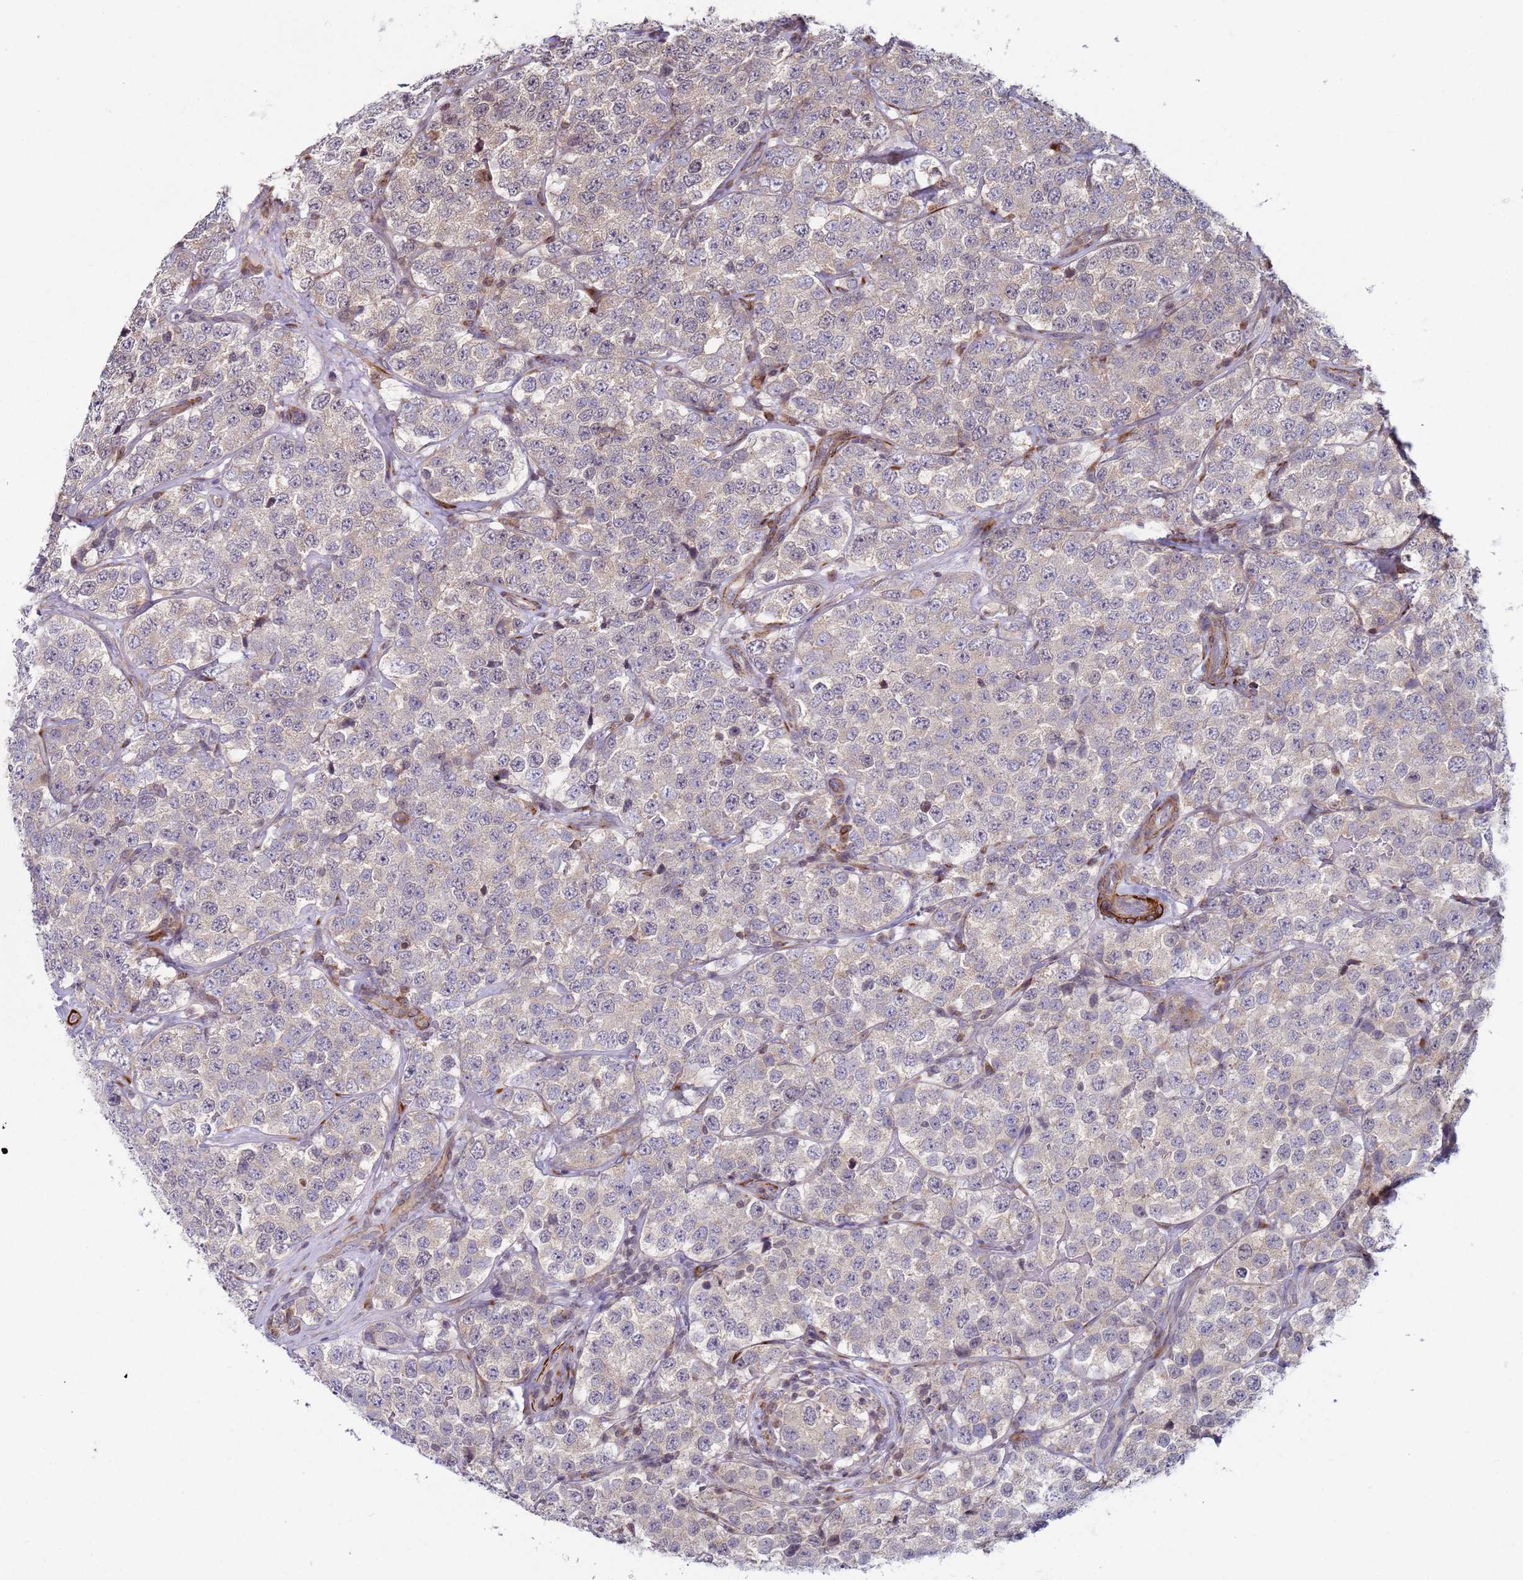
{"staining": {"intensity": "weak", "quantity": "<25%", "location": "cytoplasmic/membranous"}, "tissue": "testis cancer", "cell_type": "Tumor cells", "image_type": "cancer", "snomed": [{"axis": "morphology", "description": "Seminoma, NOS"}, {"axis": "topography", "description": "Testis"}], "caption": "A high-resolution micrograph shows IHC staining of testis cancer, which displays no significant expression in tumor cells. (DAB (3,3'-diaminobenzidine) IHC visualized using brightfield microscopy, high magnification).", "gene": "SNAPC4", "patient": {"sex": "male", "age": 34}}